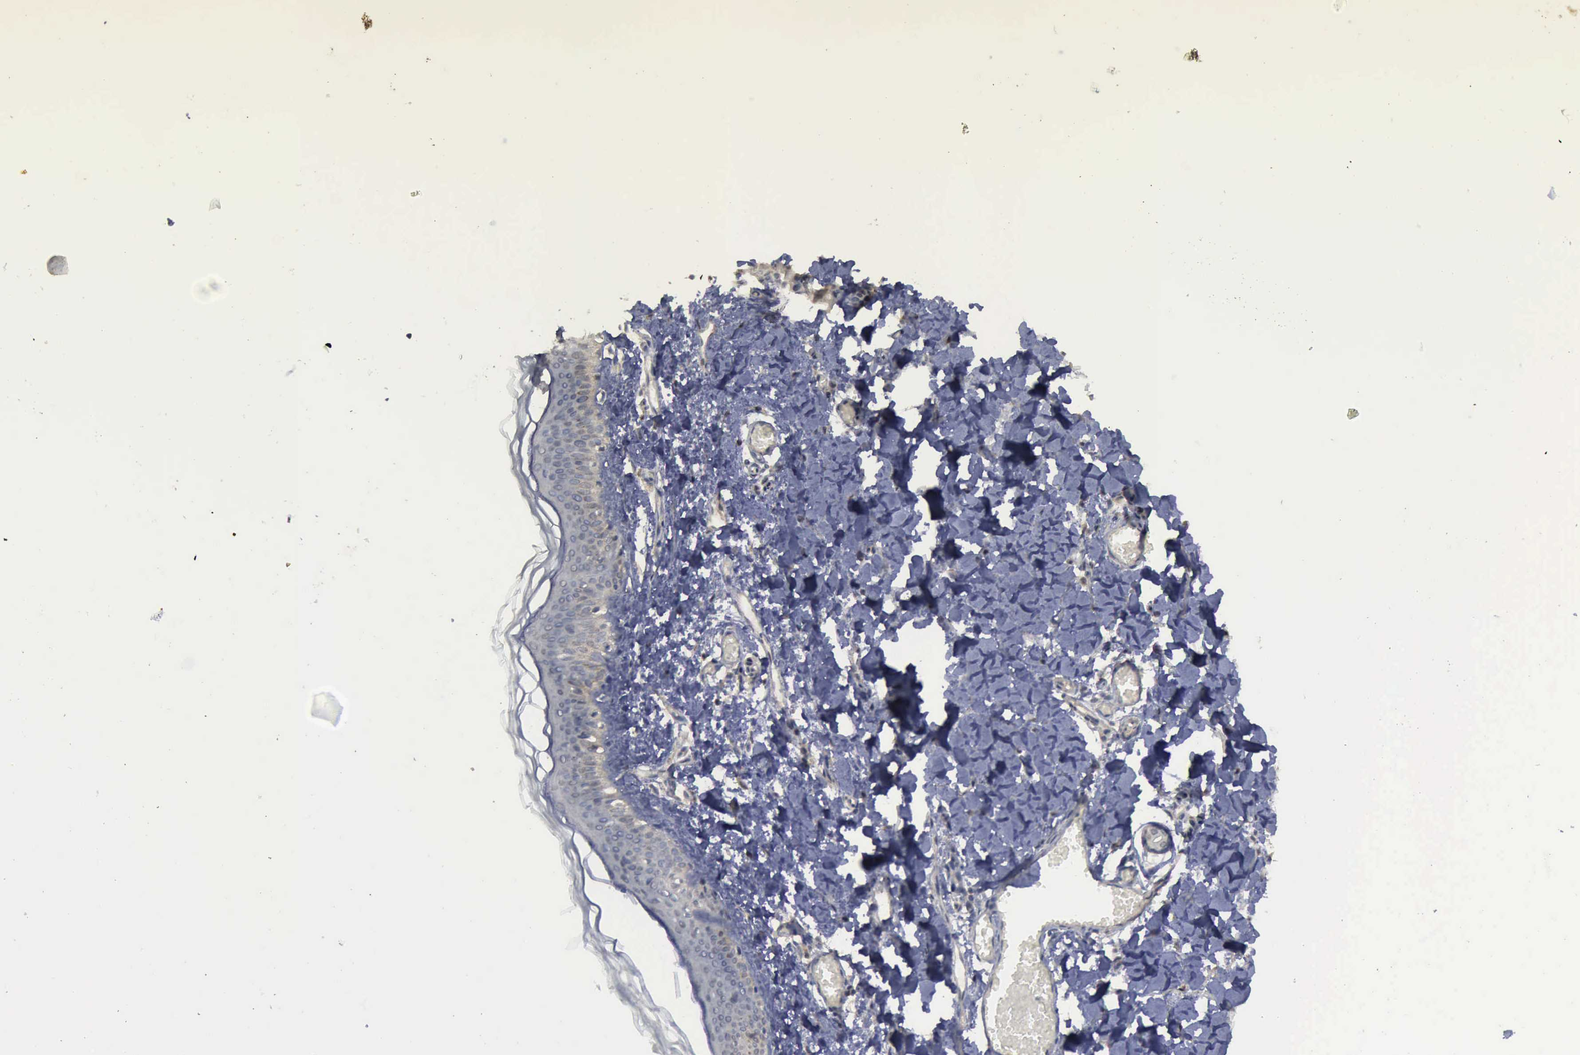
{"staining": {"intensity": "negative", "quantity": "none", "location": "none"}, "tissue": "skin", "cell_type": "Fibroblasts", "image_type": "normal", "snomed": [{"axis": "morphology", "description": "Normal tissue, NOS"}, {"axis": "morphology", "description": "Sarcoma, NOS"}, {"axis": "topography", "description": "Skin"}, {"axis": "topography", "description": "Soft tissue"}], "caption": "This histopathology image is of normal skin stained with IHC to label a protein in brown with the nuclei are counter-stained blue. There is no expression in fibroblasts. Nuclei are stained in blue.", "gene": "CRKL", "patient": {"sex": "female", "age": 51}}